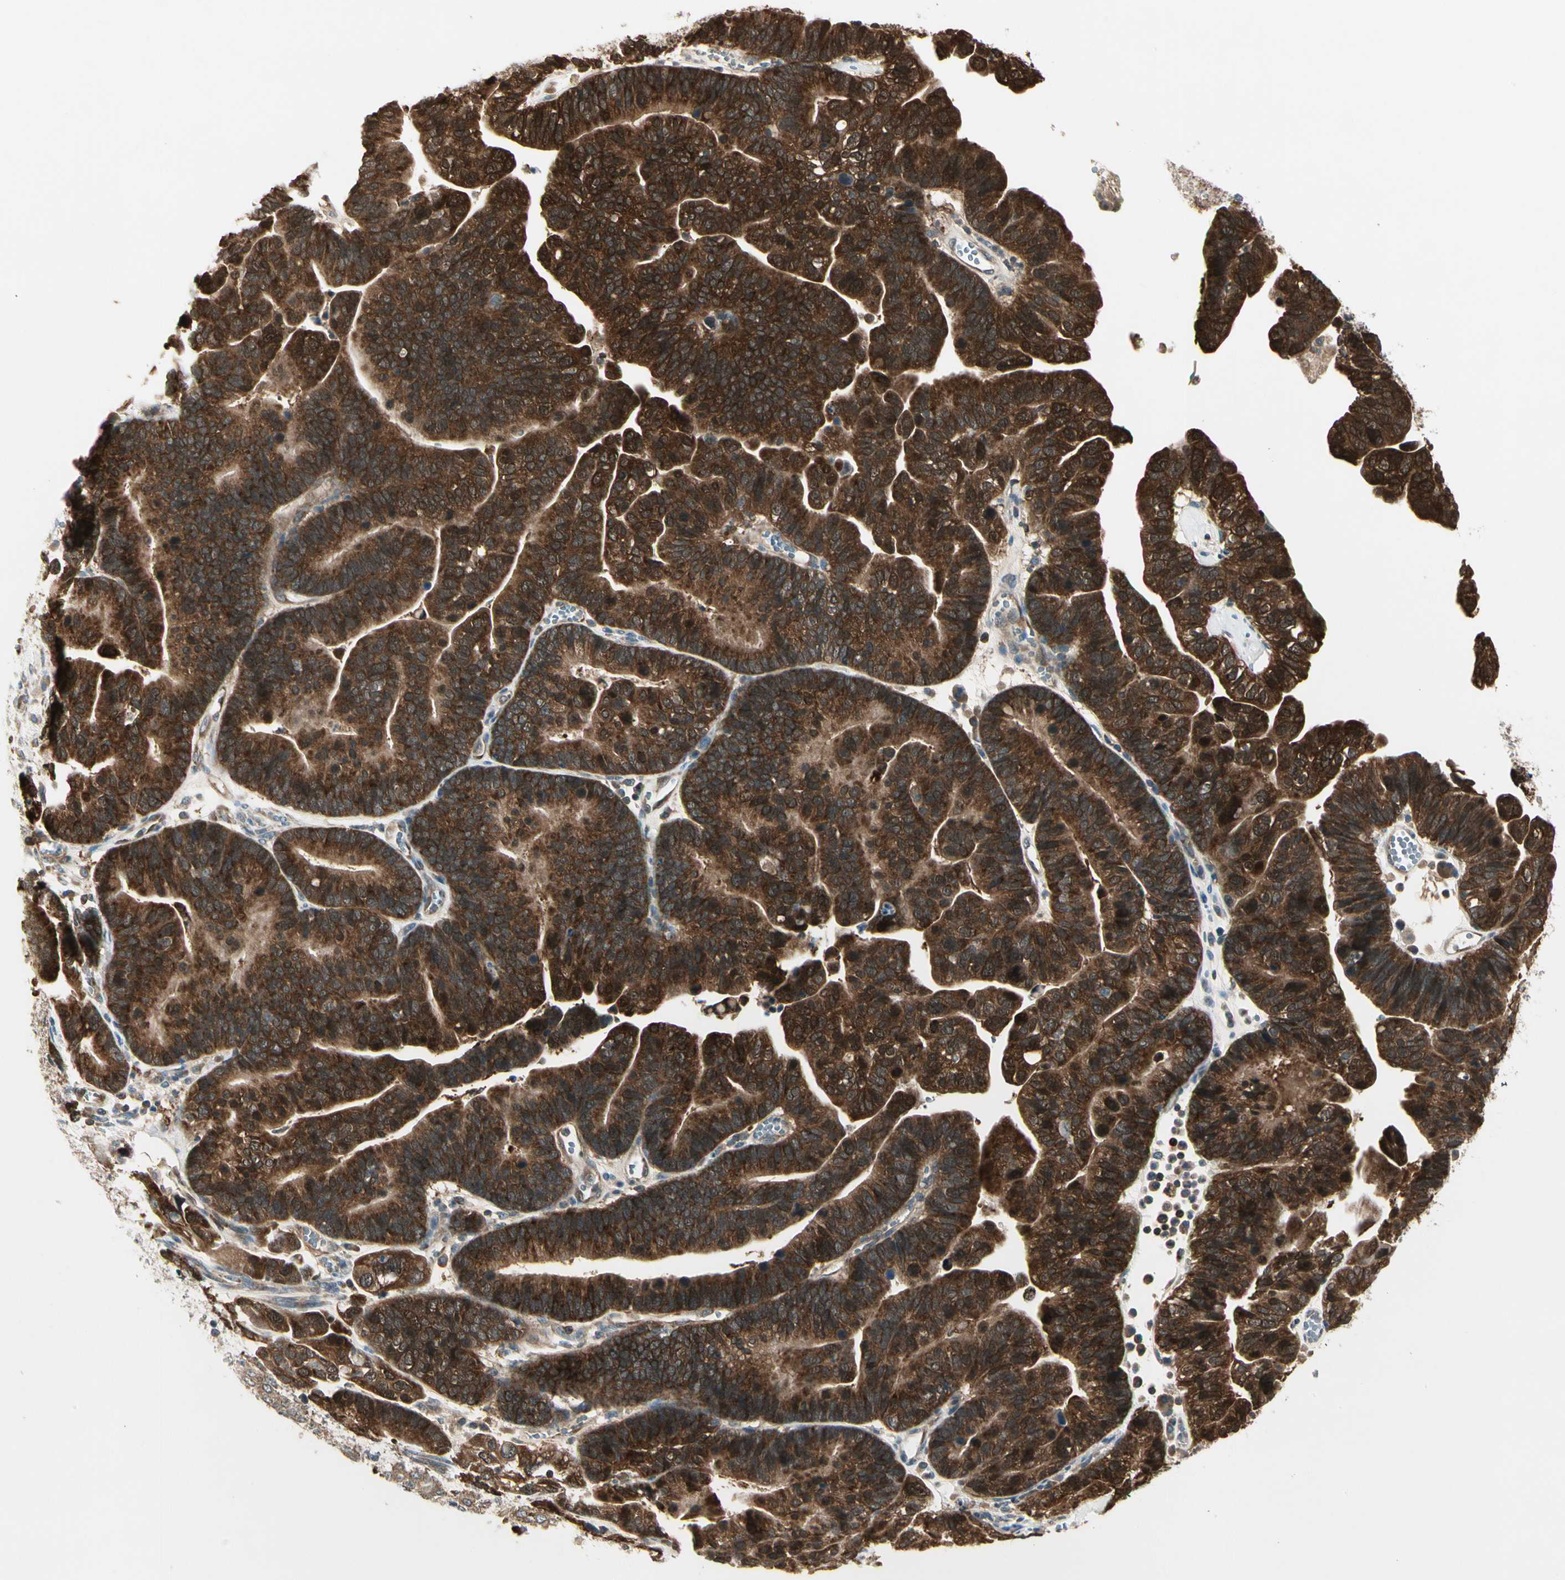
{"staining": {"intensity": "strong", "quantity": ">75%", "location": "cytoplasmic/membranous,nuclear"}, "tissue": "ovarian cancer", "cell_type": "Tumor cells", "image_type": "cancer", "snomed": [{"axis": "morphology", "description": "Cystadenocarcinoma, serous, NOS"}, {"axis": "topography", "description": "Ovary"}], "caption": "Immunohistochemical staining of human ovarian cancer (serous cystadenocarcinoma) shows strong cytoplasmic/membranous and nuclear protein staining in about >75% of tumor cells.", "gene": "OXSR1", "patient": {"sex": "female", "age": 56}}